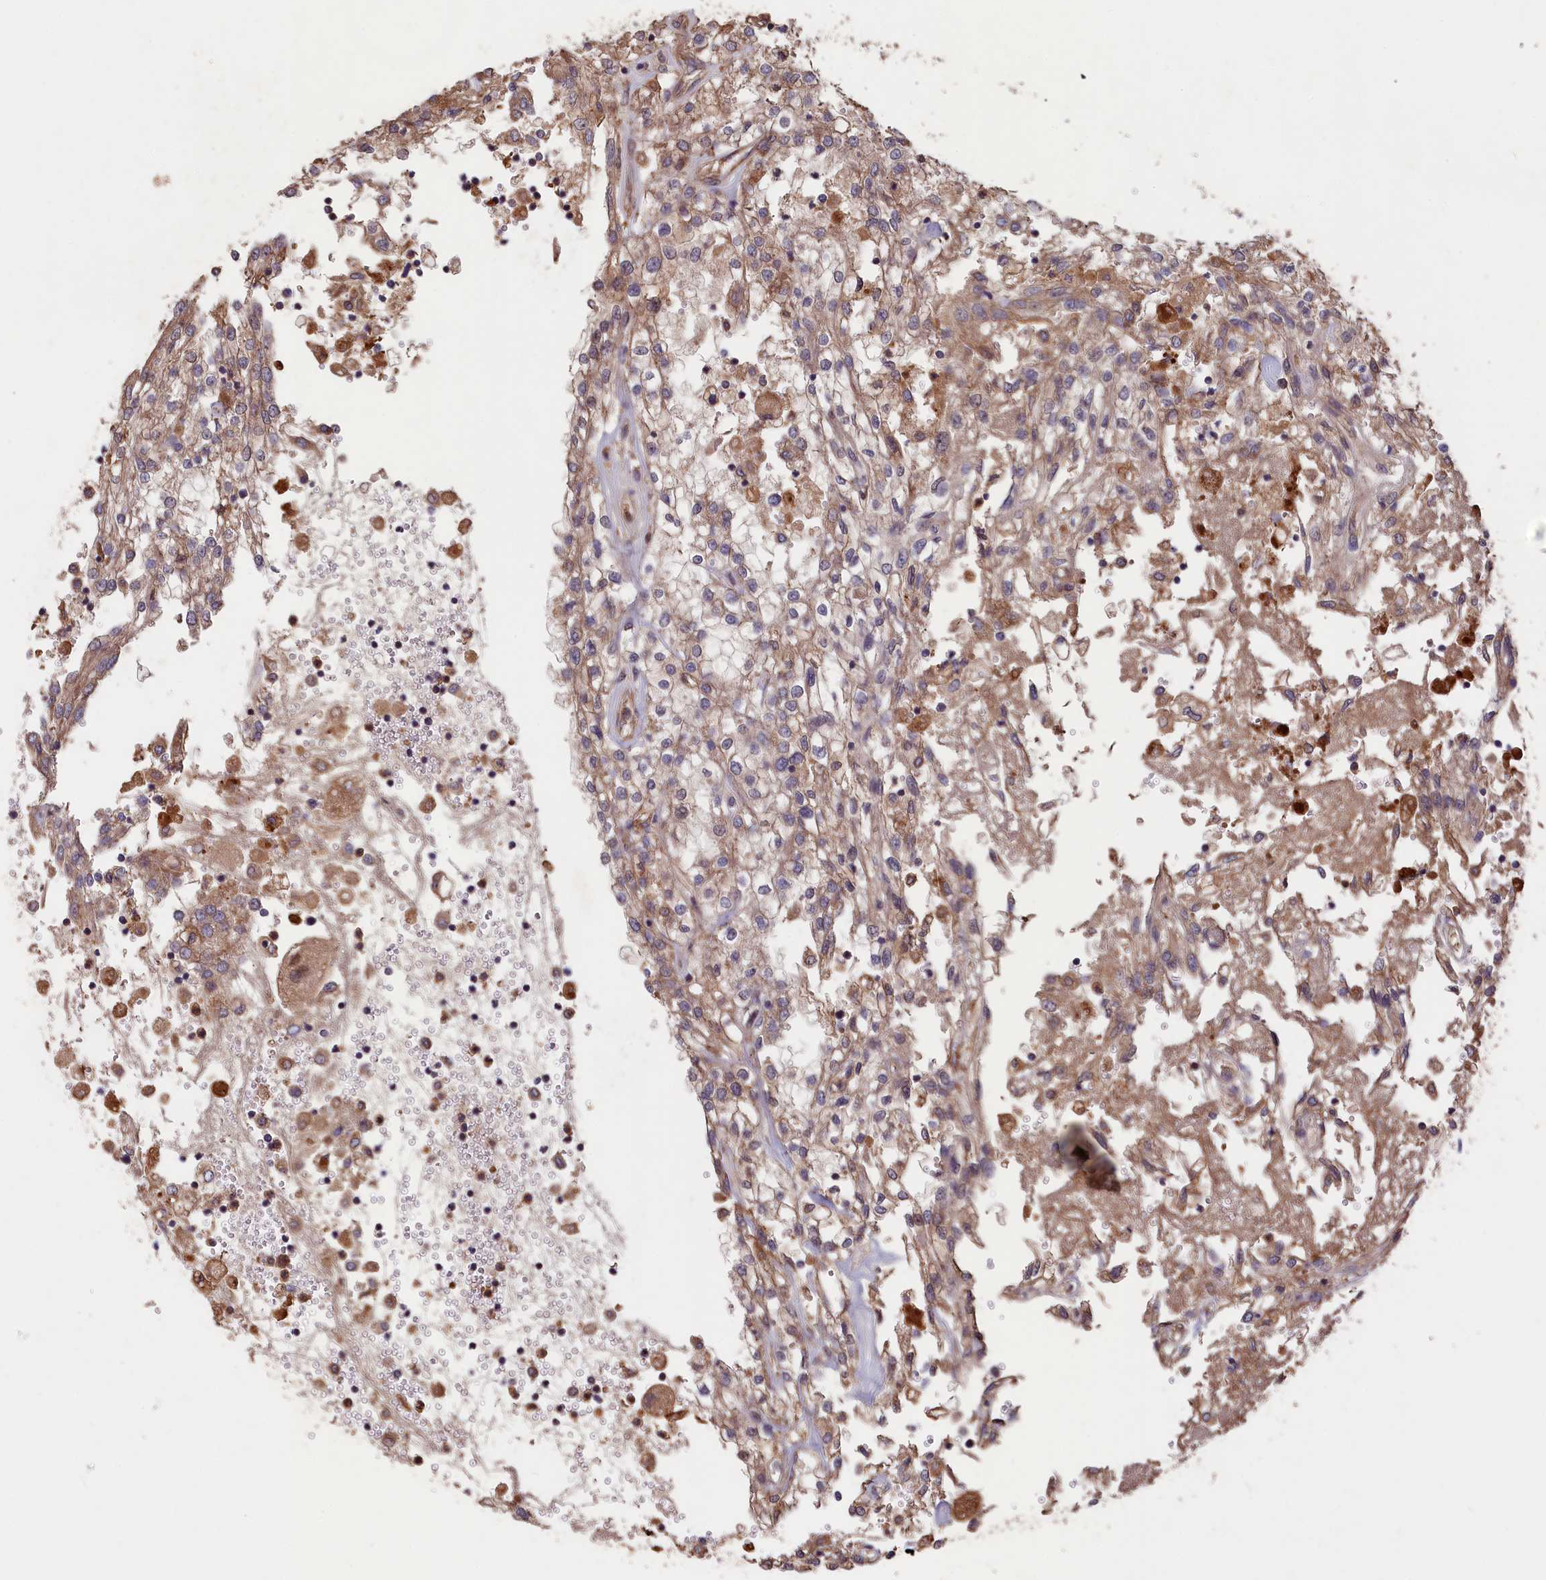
{"staining": {"intensity": "moderate", "quantity": ">75%", "location": "cytoplasmic/membranous"}, "tissue": "renal cancer", "cell_type": "Tumor cells", "image_type": "cancer", "snomed": [{"axis": "morphology", "description": "Adenocarcinoma, NOS"}, {"axis": "topography", "description": "Kidney"}], "caption": "Human renal adenocarcinoma stained with a protein marker exhibits moderate staining in tumor cells.", "gene": "GREB1L", "patient": {"sex": "female", "age": 52}}